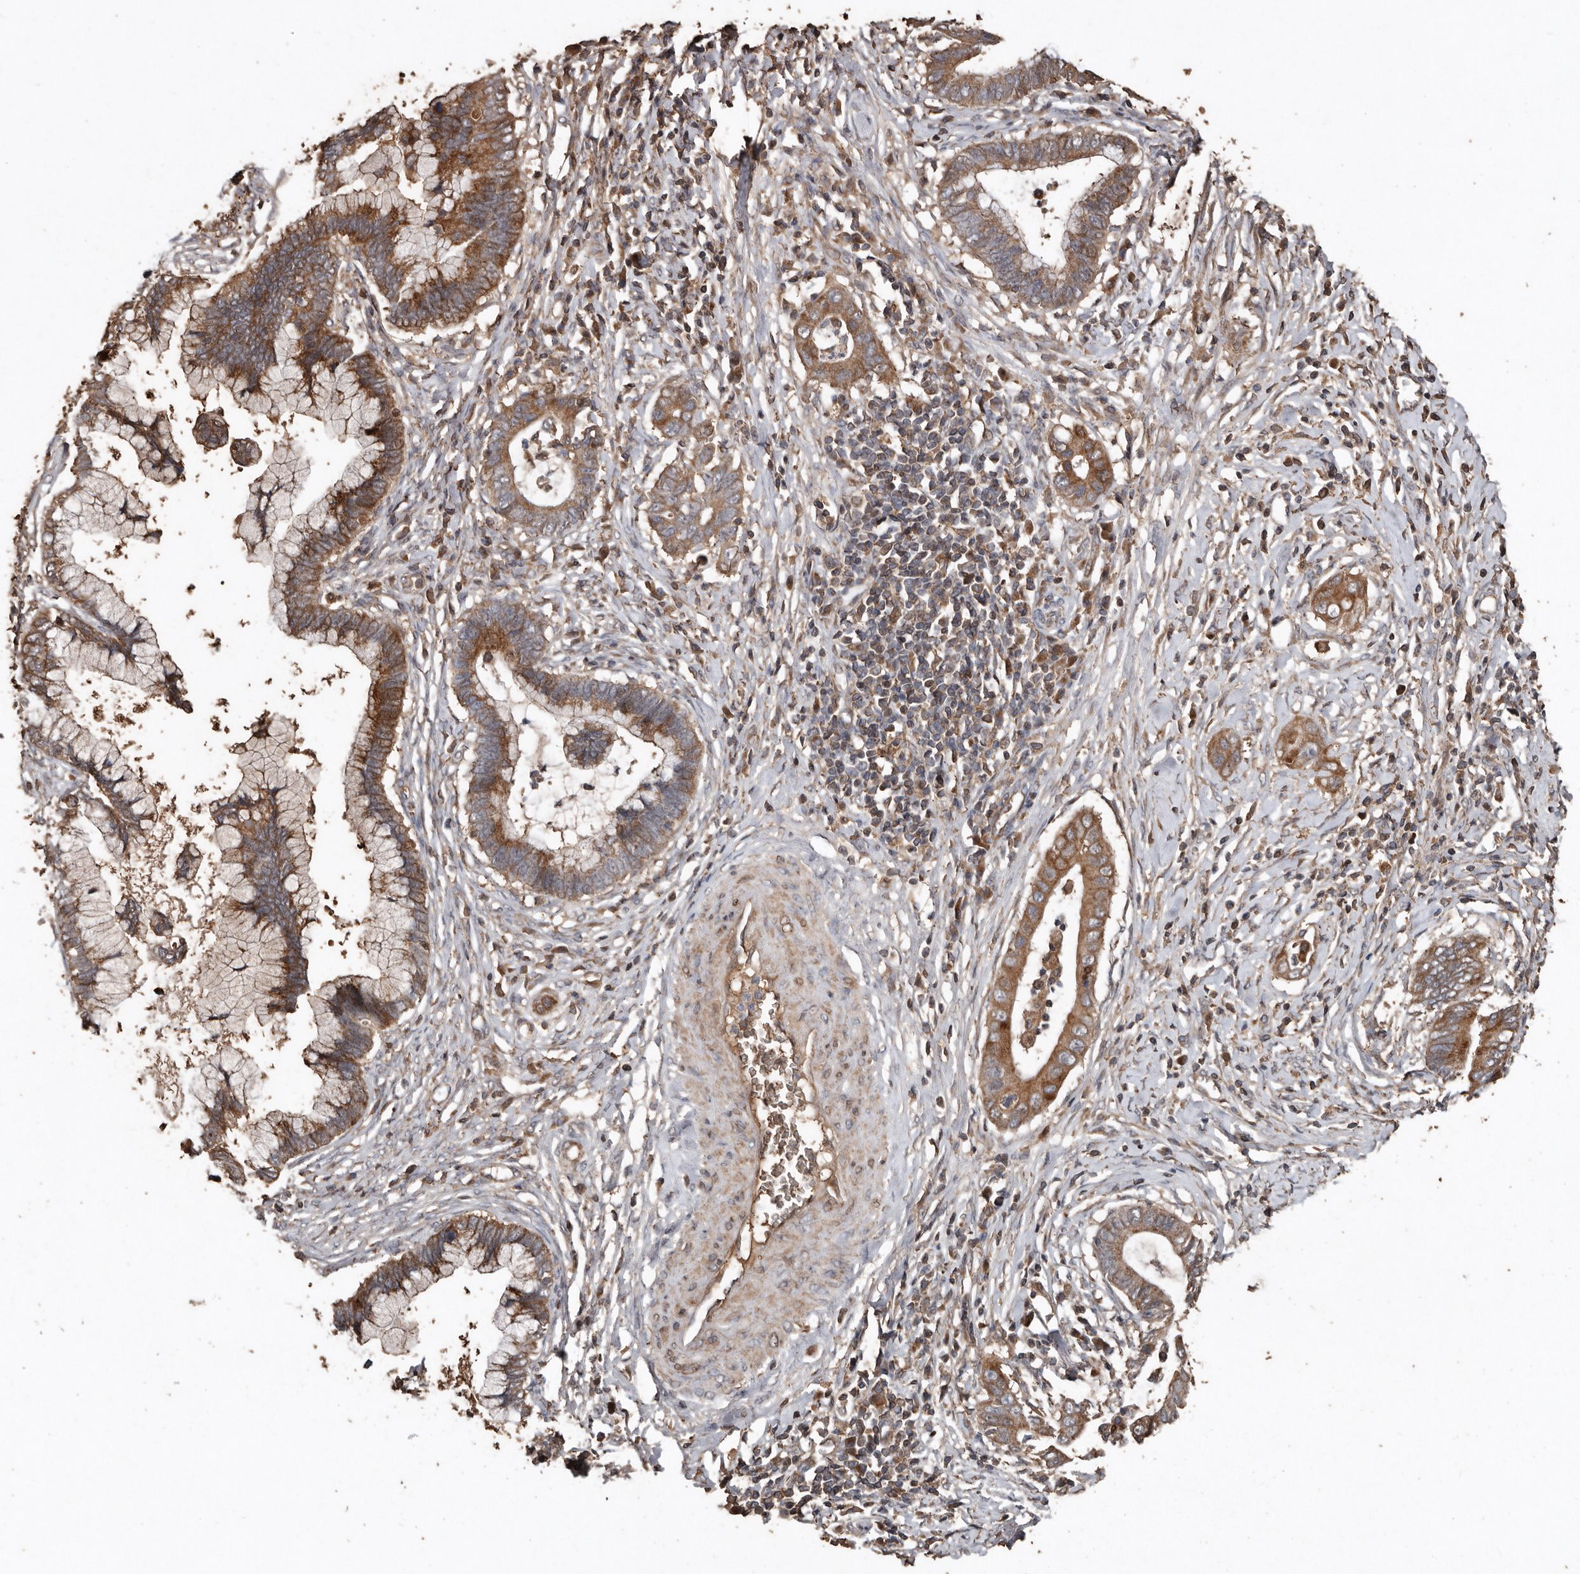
{"staining": {"intensity": "strong", "quantity": ">75%", "location": "cytoplasmic/membranous"}, "tissue": "cervical cancer", "cell_type": "Tumor cells", "image_type": "cancer", "snomed": [{"axis": "morphology", "description": "Adenocarcinoma, NOS"}, {"axis": "topography", "description": "Cervix"}], "caption": "IHC of human adenocarcinoma (cervical) shows high levels of strong cytoplasmic/membranous staining in approximately >75% of tumor cells.", "gene": "RANBP17", "patient": {"sex": "female", "age": 44}}